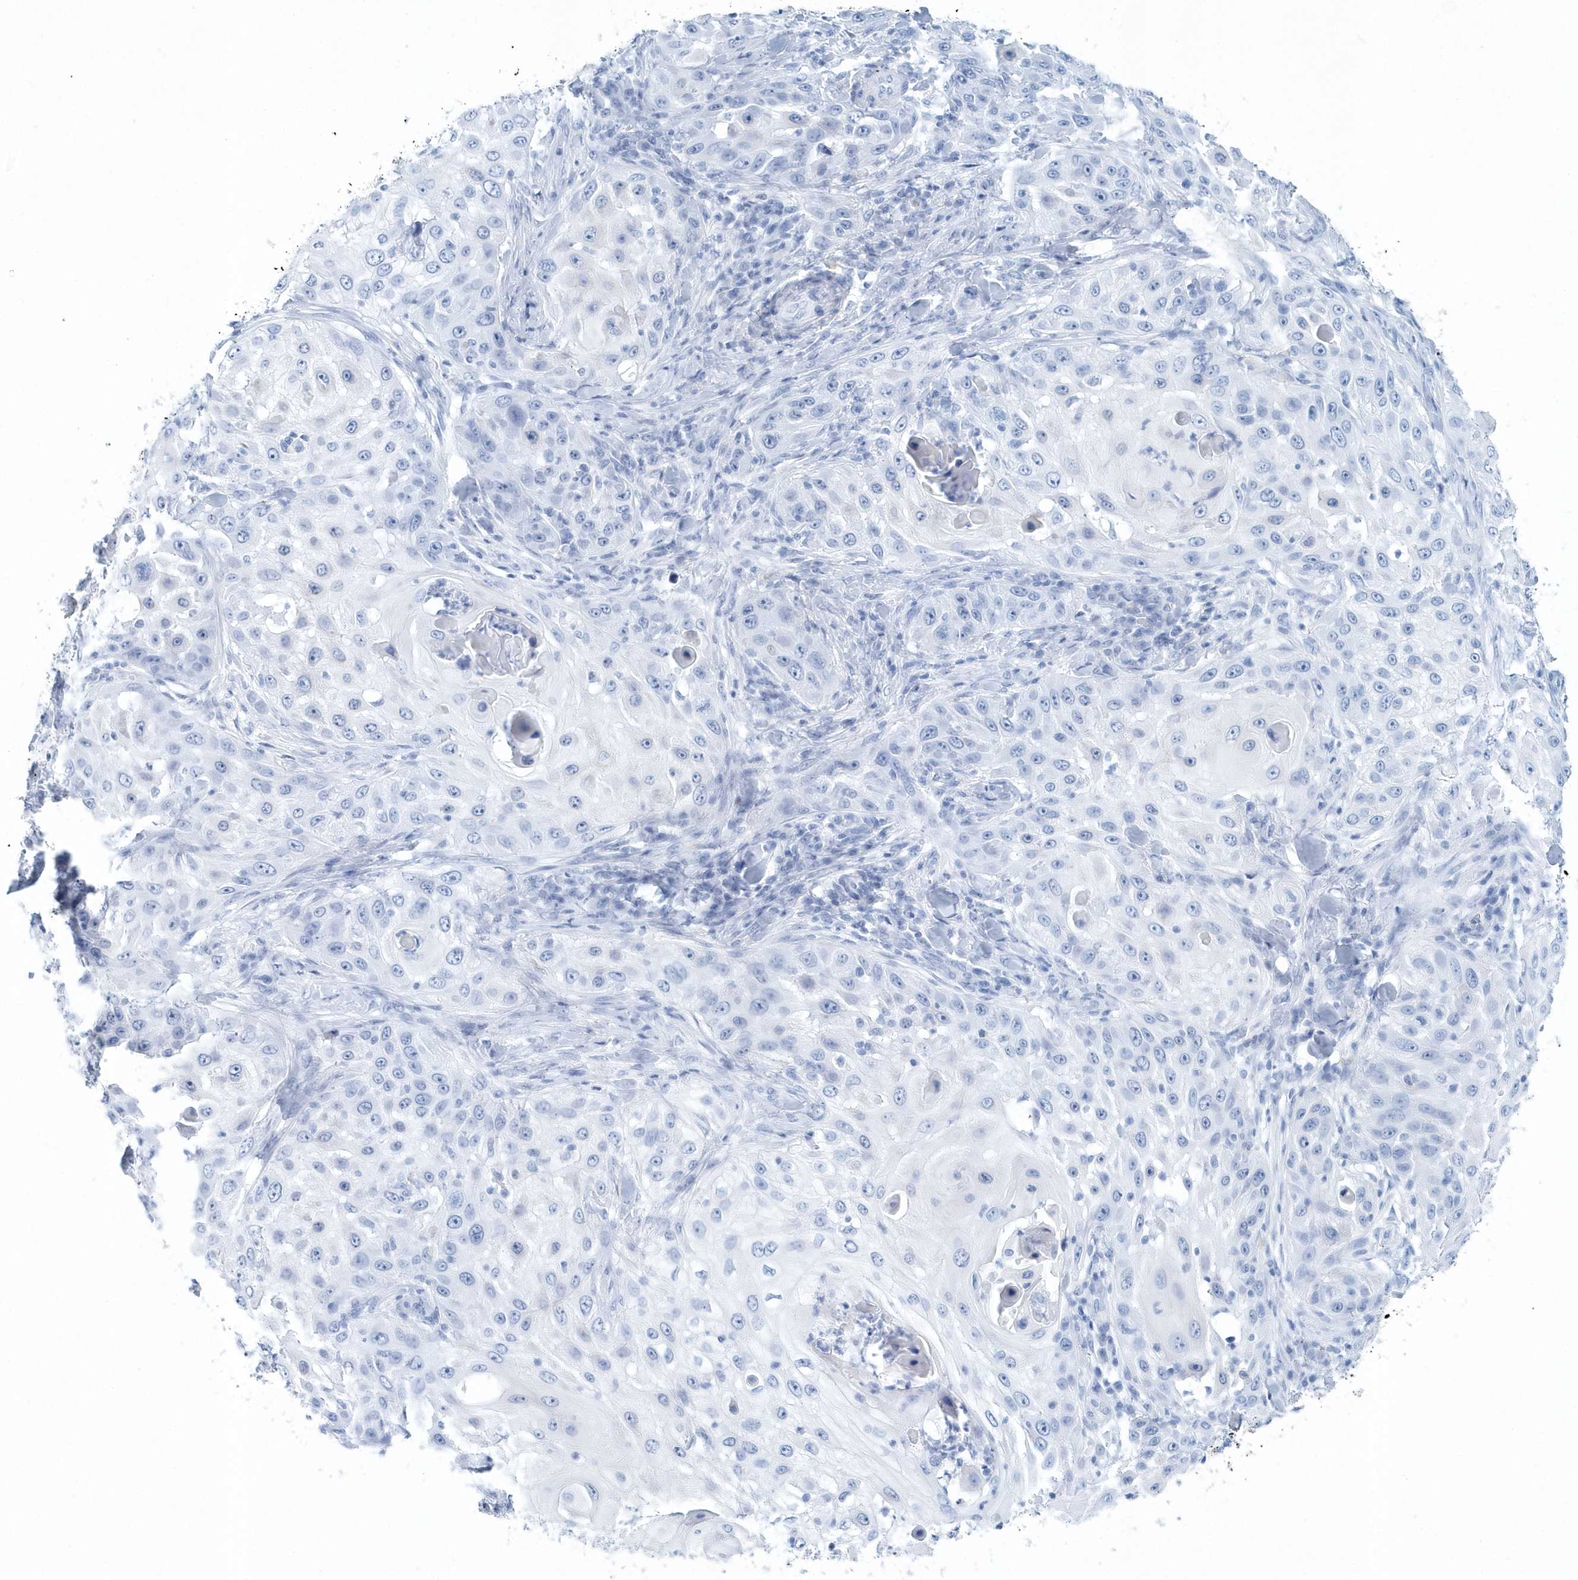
{"staining": {"intensity": "negative", "quantity": "none", "location": "none"}, "tissue": "skin cancer", "cell_type": "Tumor cells", "image_type": "cancer", "snomed": [{"axis": "morphology", "description": "Squamous cell carcinoma, NOS"}, {"axis": "topography", "description": "Skin"}], "caption": "Tumor cells are negative for brown protein staining in skin cancer.", "gene": "PTPRO", "patient": {"sex": "female", "age": 44}}